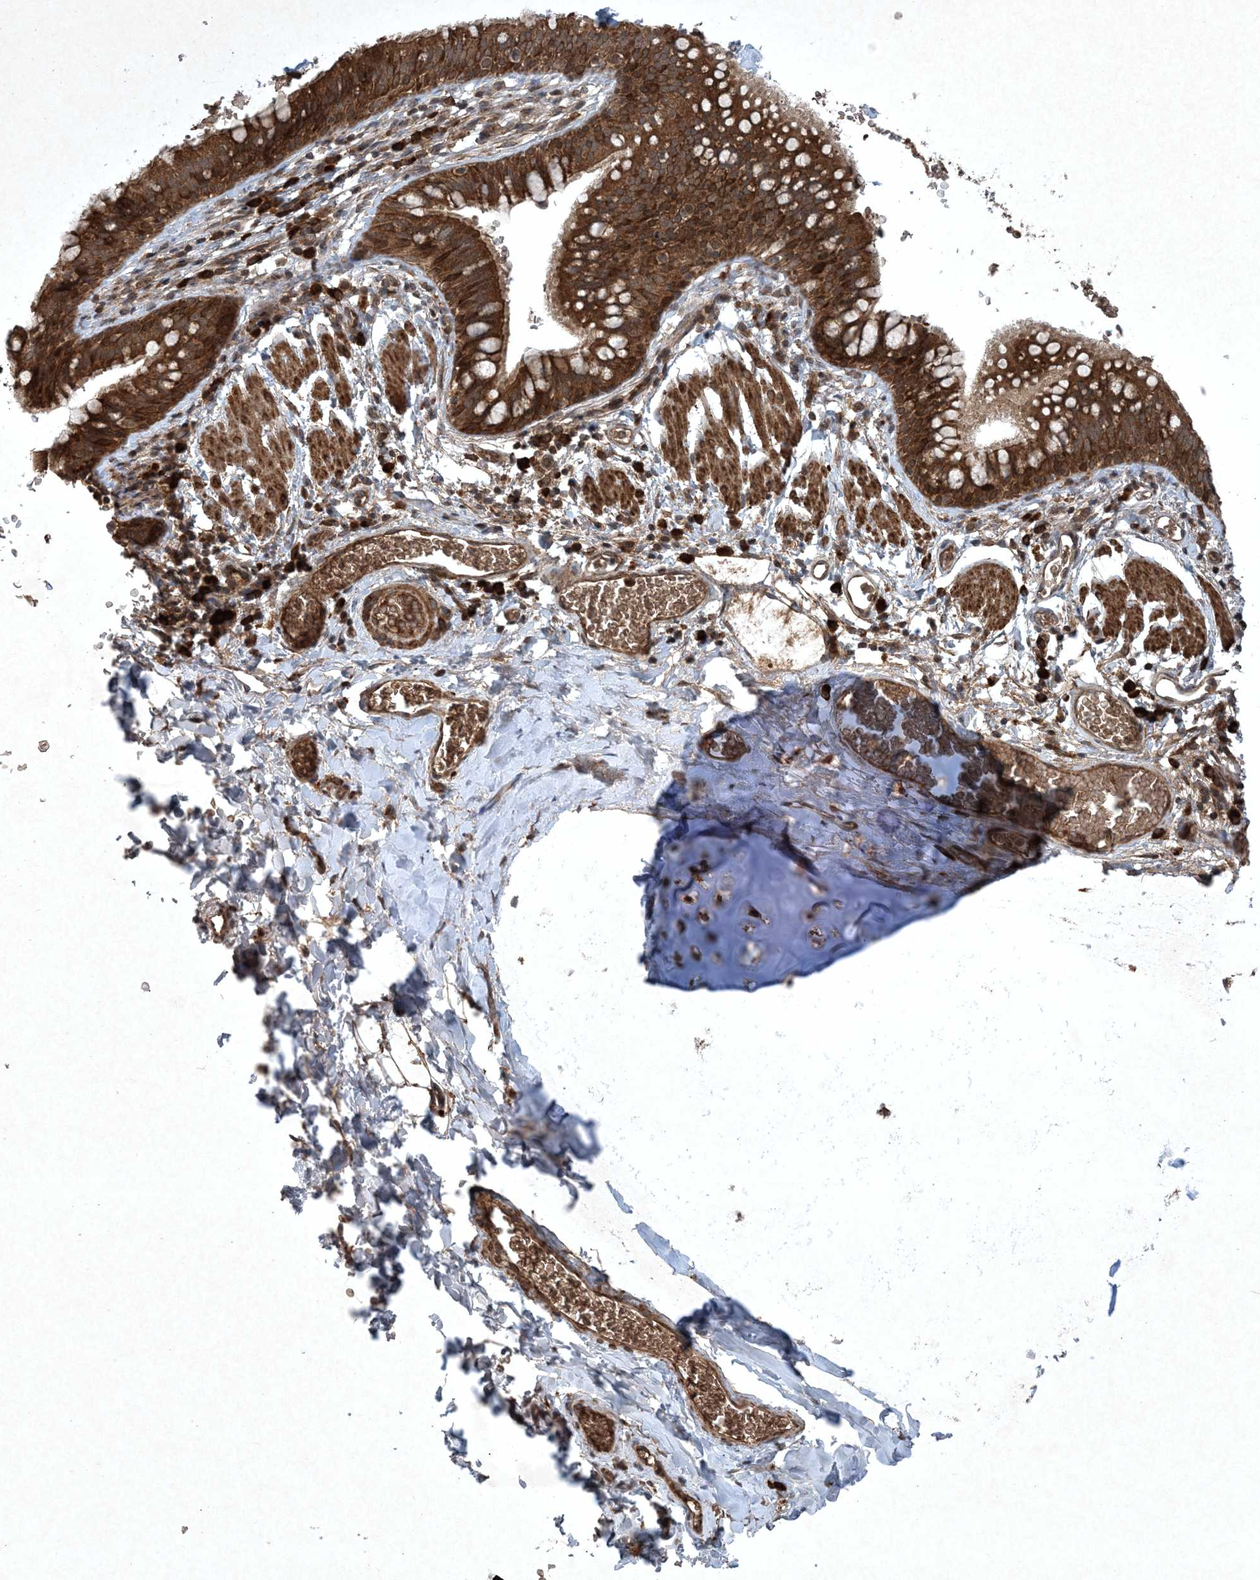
{"staining": {"intensity": "strong", "quantity": ">75%", "location": "cytoplasmic/membranous"}, "tissue": "bronchus", "cell_type": "Respiratory epithelial cells", "image_type": "normal", "snomed": [{"axis": "morphology", "description": "Normal tissue, NOS"}, {"axis": "topography", "description": "Cartilage tissue"}, {"axis": "topography", "description": "Bronchus"}], "caption": "Immunohistochemistry micrograph of unremarkable bronchus: human bronchus stained using IHC displays high levels of strong protein expression localized specifically in the cytoplasmic/membranous of respiratory epithelial cells, appearing as a cytoplasmic/membranous brown color.", "gene": "GNG5", "patient": {"sex": "female", "age": 36}}